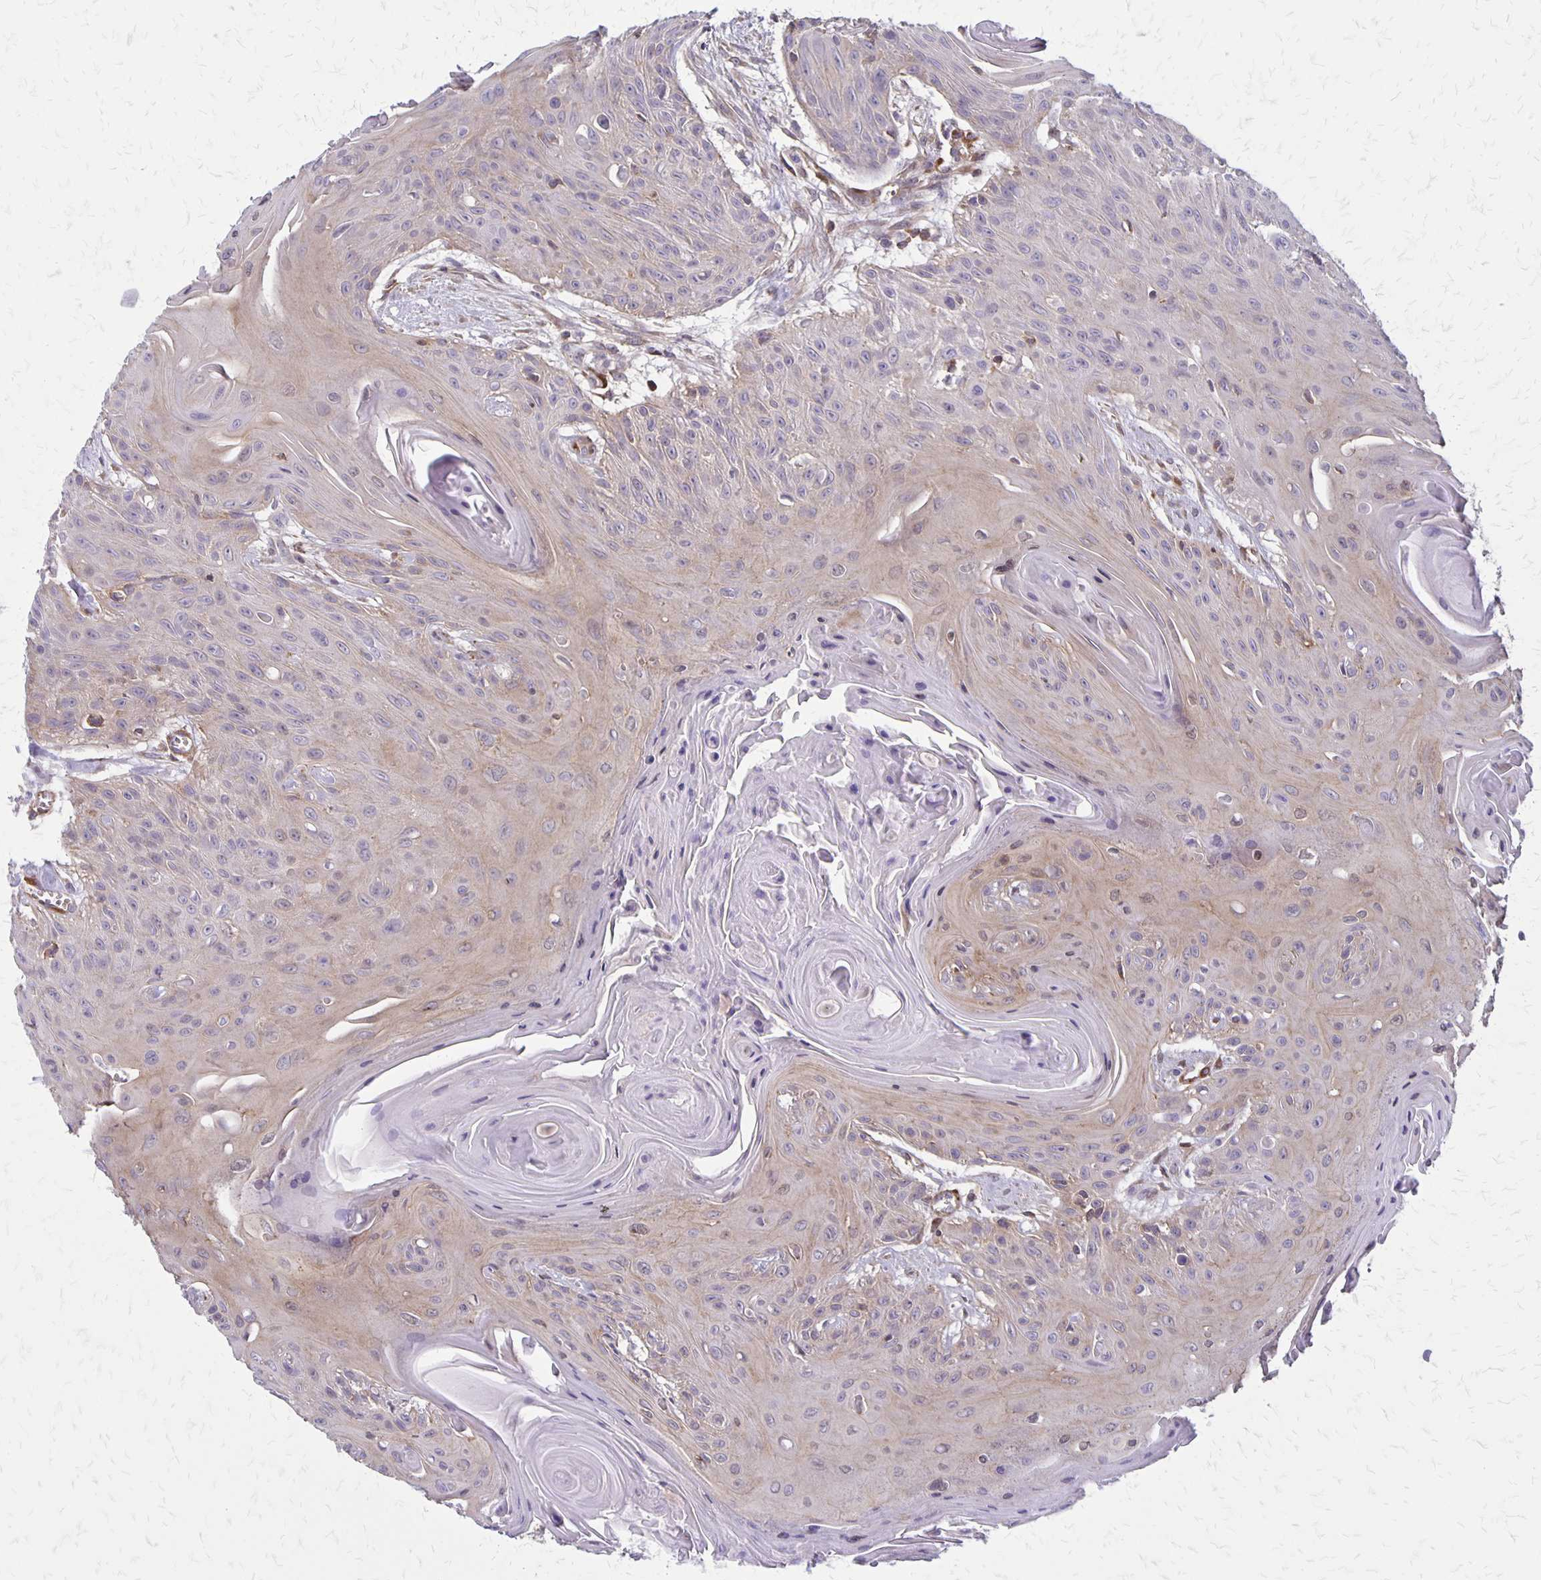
{"staining": {"intensity": "weak", "quantity": "<25%", "location": "cytoplasmic/membranous"}, "tissue": "head and neck cancer", "cell_type": "Tumor cells", "image_type": "cancer", "snomed": [{"axis": "morphology", "description": "Squamous cell carcinoma, NOS"}, {"axis": "topography", "description": "Lymph node"}, {"axis": "topography", "description": "Salivary gland"}, {"axis": "topography", "description": "Head-Neck"}], "caption": "This is an immunohistochemistry micrograph of squamous cell carcinoma (head and neck). There is no positivity in tumor cells.", "gene": "SEPTIN5", "patient": {"sex": "female", "age": 74}}